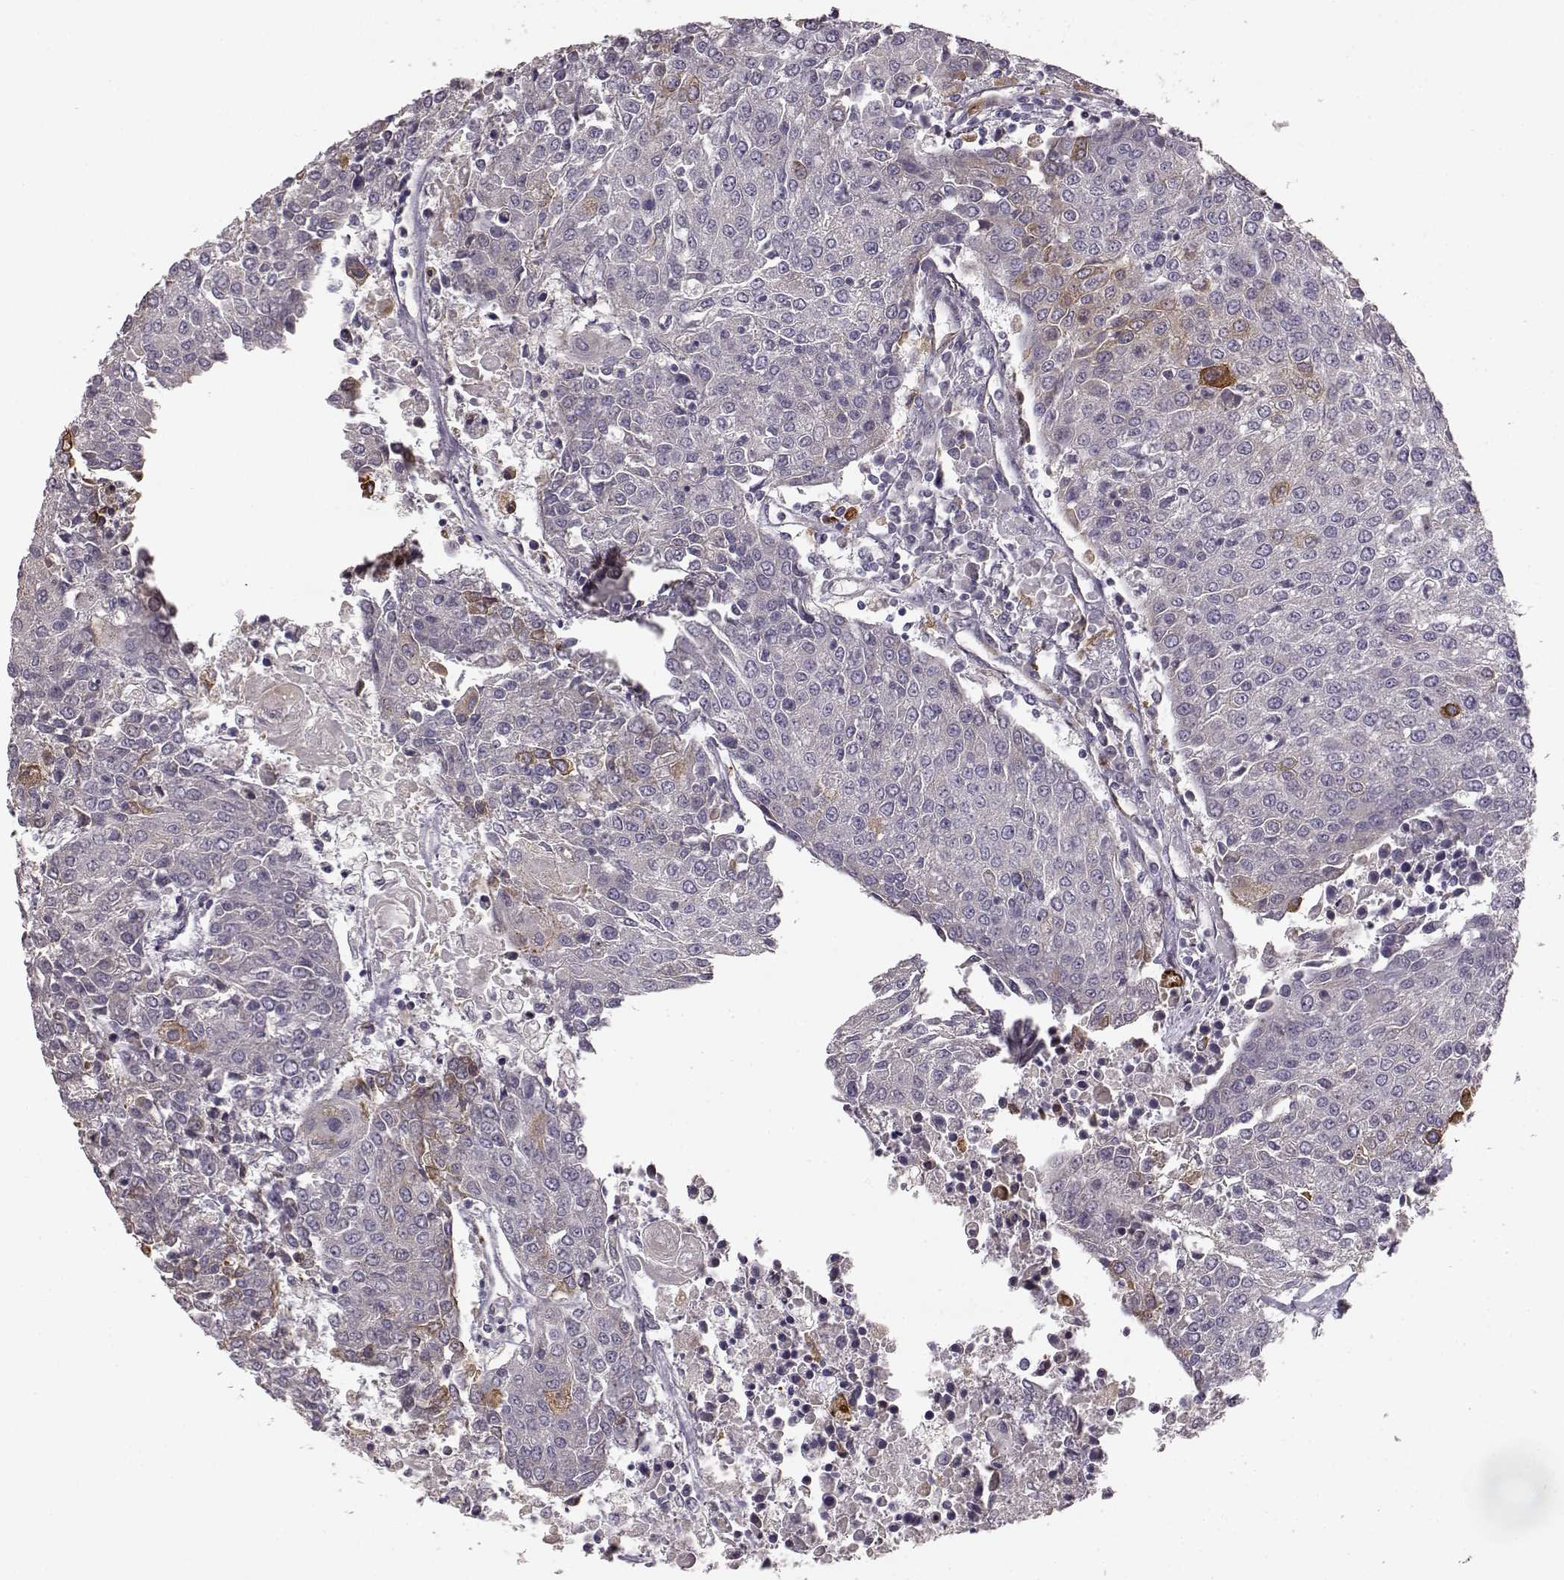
{"staining": {"intensity": "moderate", "quantity": "<25%", "location": "cytoplasmic/membranous"}, "tissue": "urothelial cancer", "cell_type": "Tumor cells", "image_type": "cancer", "snomed": [{"axis": "morphology", "description": "Urothelial carcinoma, High grade"}, {"axis": "topography", "description": "Urinary bladder"}], "caption": "The micrograph shows immunohistochemical staining of high-grade urothelial carcinoma. There is moderate cytoplasmic/membranous expression is present in approximately <25% of tumor cells.", "gene": "GHR", "patient": {"sex": "female", "age": 85}}